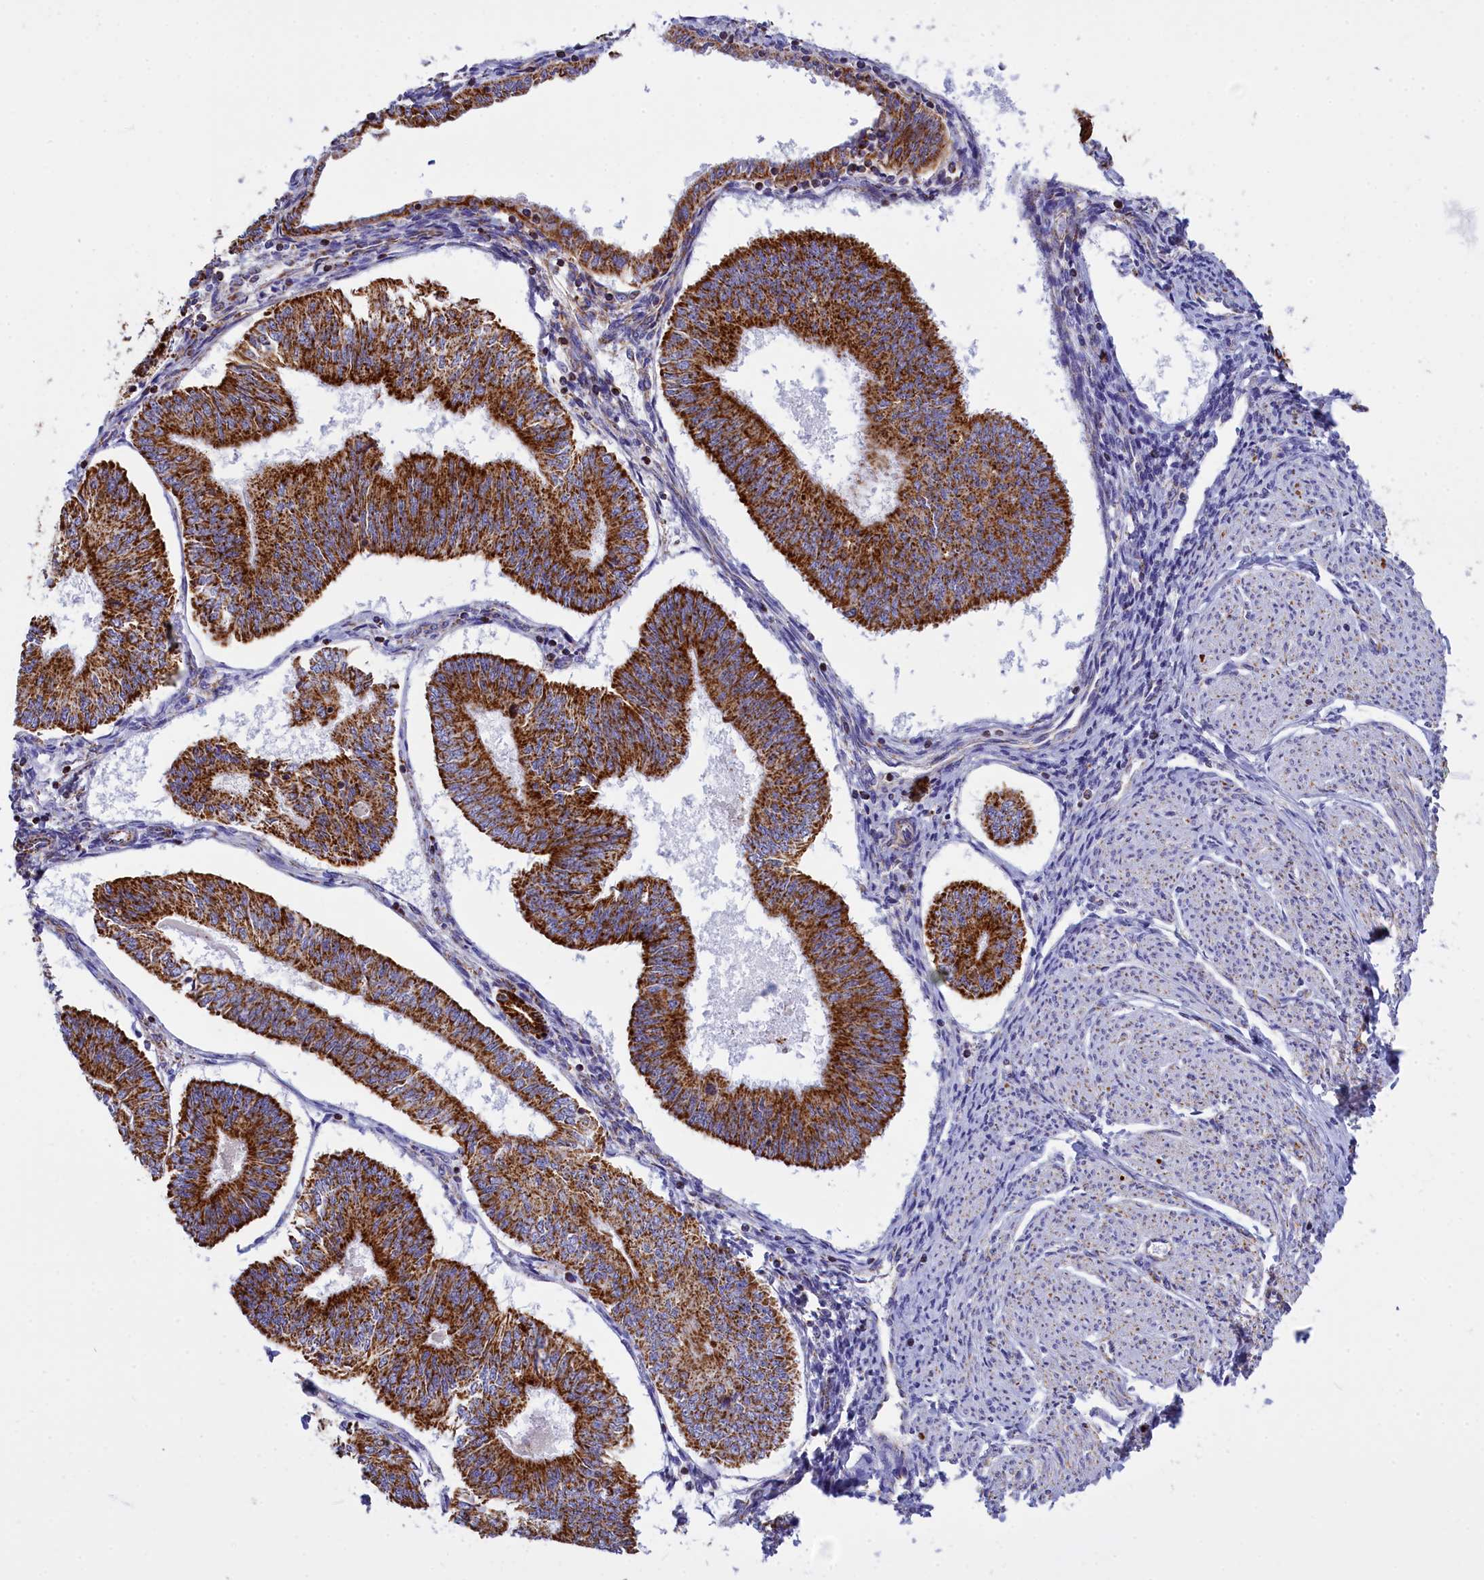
{"staining": {"intensity": "strong", "quantity": ">75%", "location": "cytoplasmic/membranous"}, "tissue": "endometrial cancer", "cell_type": "Tumor cells", "image_type": "cancer", "snomed": [{"axis": "morphology", "description": "Adenocarcinoma, NOS"}, {"axis": "topography", "description": "Endometrium"}], "caption": "Adenocarcinoma (endometrial) tissue exhibits strong cytoplasmic/membranous positivity in about >75% of tumor cells", "gene": "VDAC2", "patient": {"sex": "female", "age": 58}}